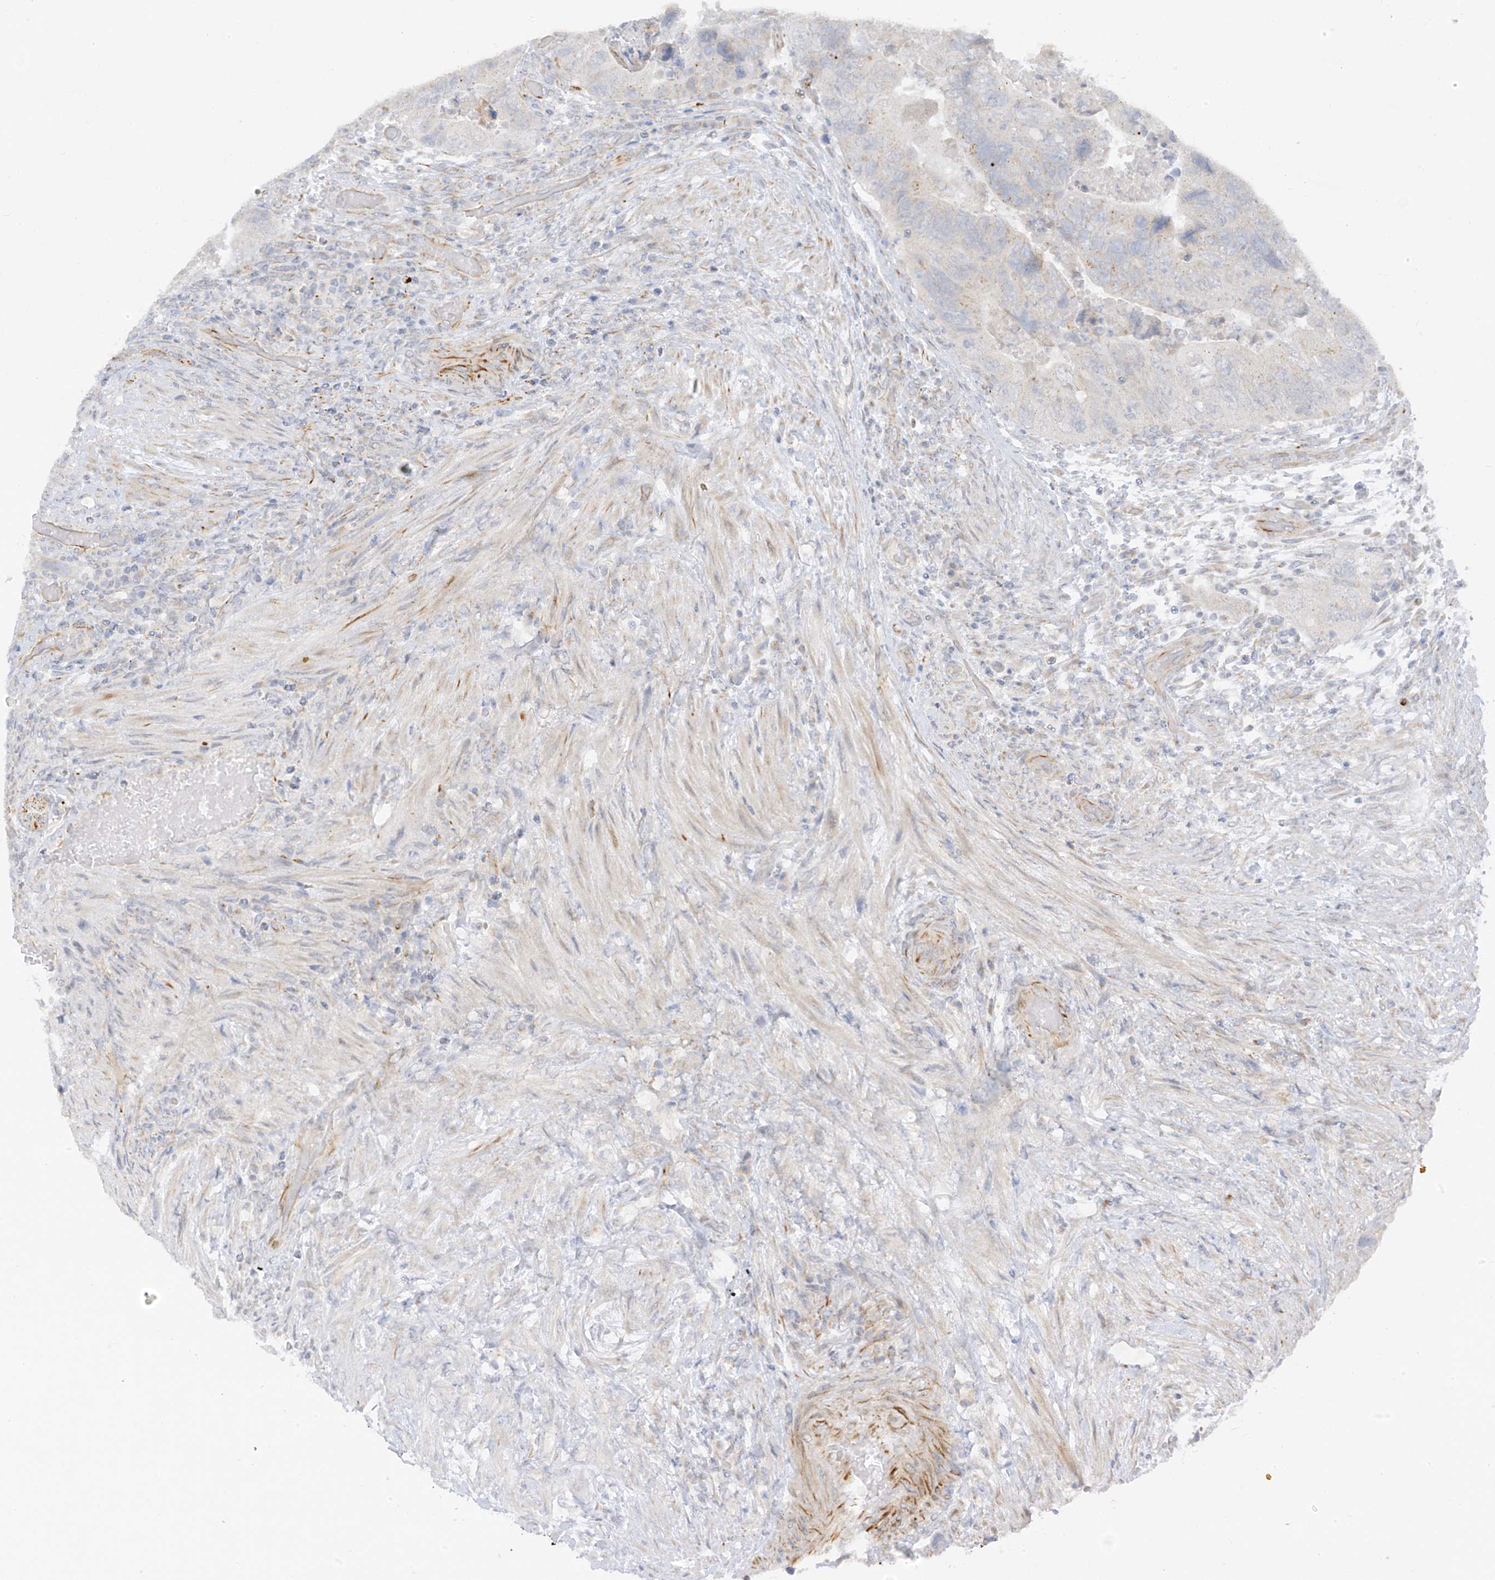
{"staining": {"intensity": "negative", "quantity": "none", "location": "none"}, "tissue": "colorectal cancer", "cell_type": "Tumor cells", "image_type": "cancer", "snomed": [{"axis": "morphology", "description": "Adenocarcinoma, NOS"}, {"axis": "topography", "description": "Rectum"}], "caption": "This micrograph is of colorectal cancer (adenocarcinoma) stained with immunohistochemistry to label a protein in brown with the nuclei are counter-stained blue. There is no staining in tumor cells. (Brightfield microscopy of DAB IHC at high magnification).", "gene": "HS6ST2", "patient": {"sex": "male", "age": 63}}